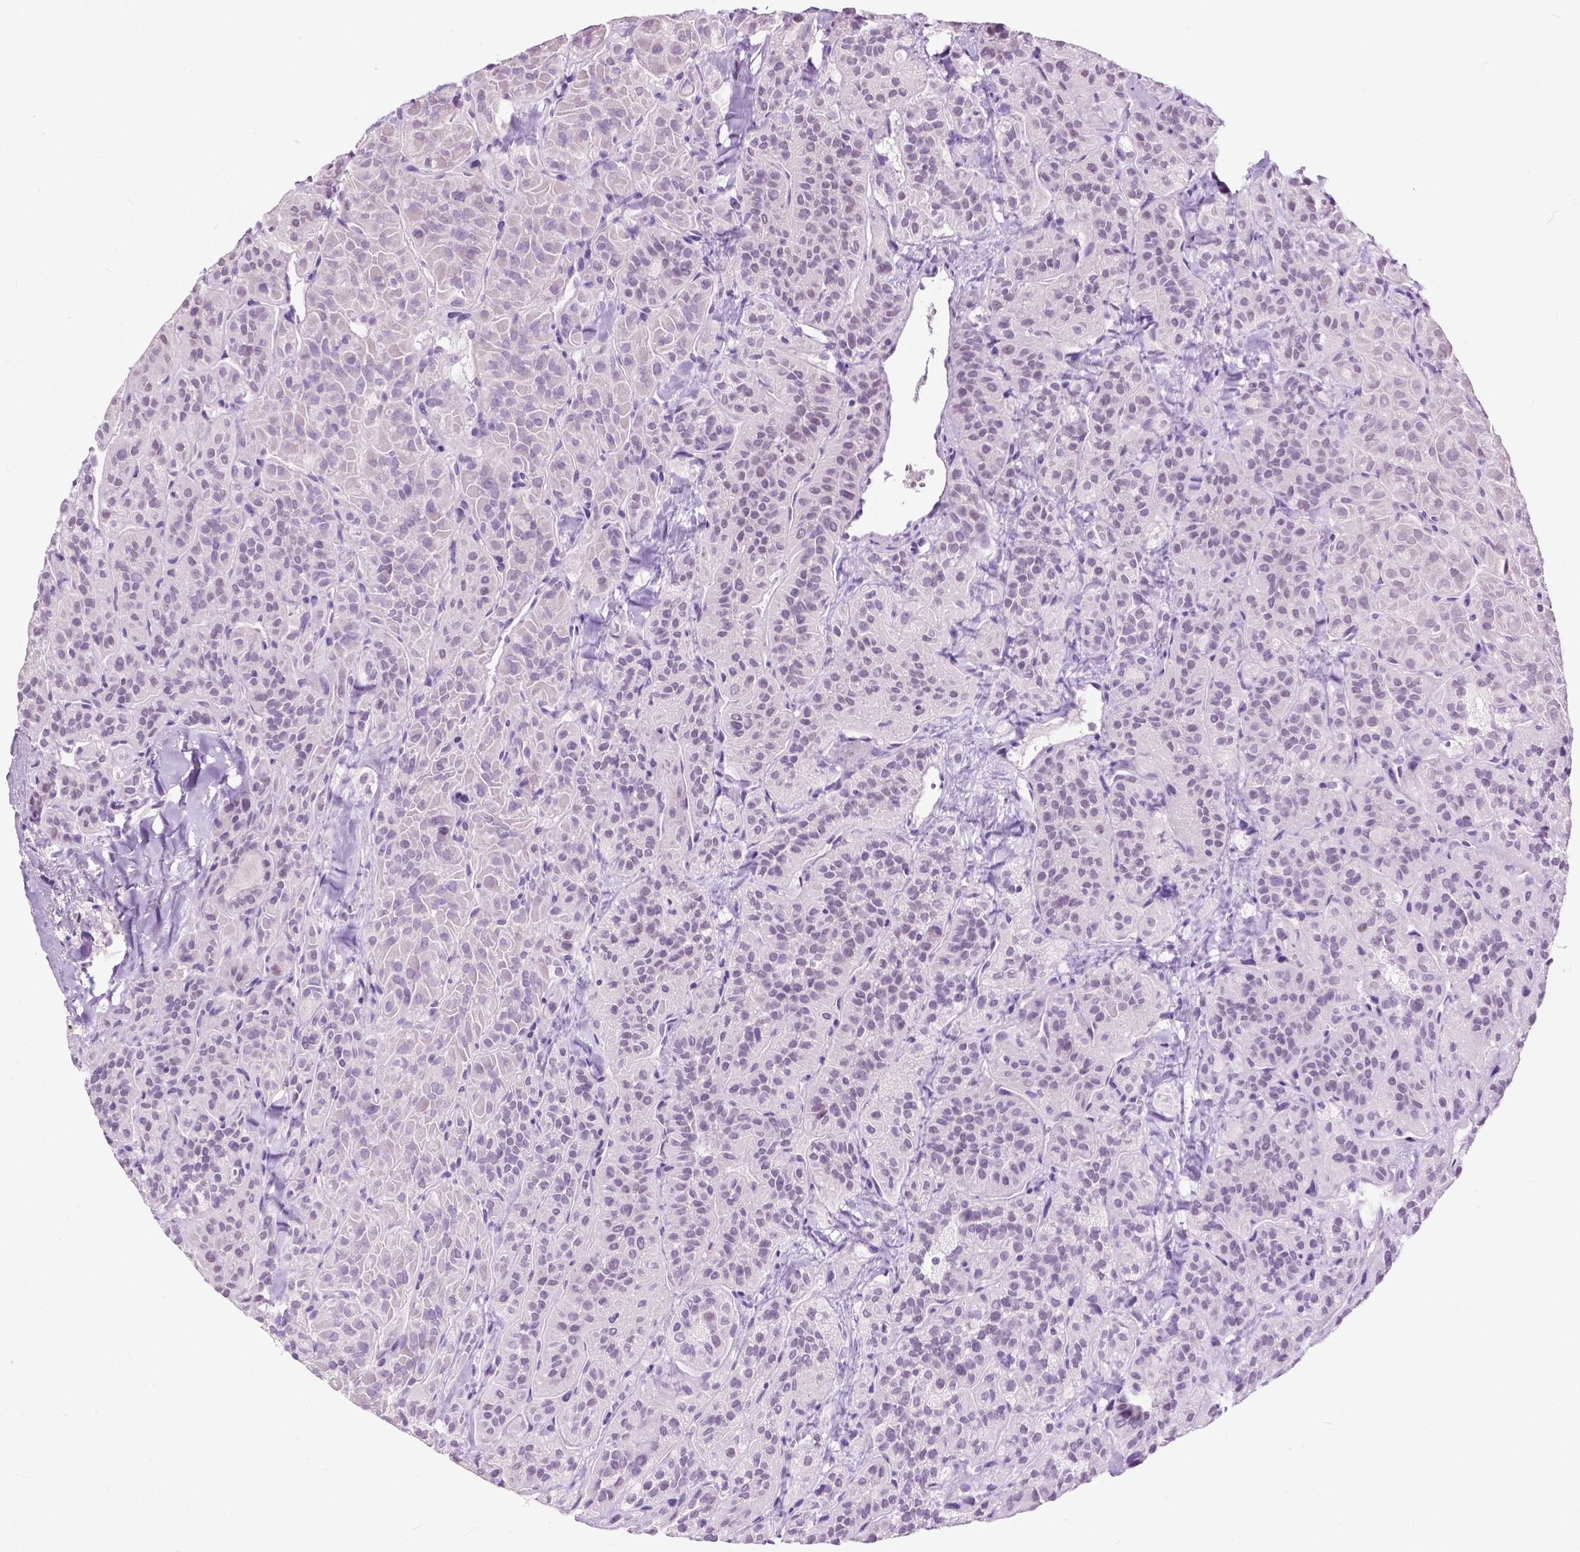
{"staining": {"intensity": "negative", "quantity": "none", "location": "none"}, "tissue": "thyroid cancer", "cell_type": "Tumor cells", "image_type": "cancer", "snomed": [{"axis": "morphology", "description": "Papillary adenocarcinoma, NOS"}, {"axis": "topography", "description": "Thyroid gland"}], "caption": "Photomicrograph shows no protein positivity in tumor cells of papillary adenocarcinoma (thyroid) tissue. (Stains: DAB immunohistochemistry (IHC) with hematoxylin counter stain, Microscopy: brightfield microscopy at high magnification).", "gene": "GPR37L1", "patient": {"sex": "female", "age": 45}}